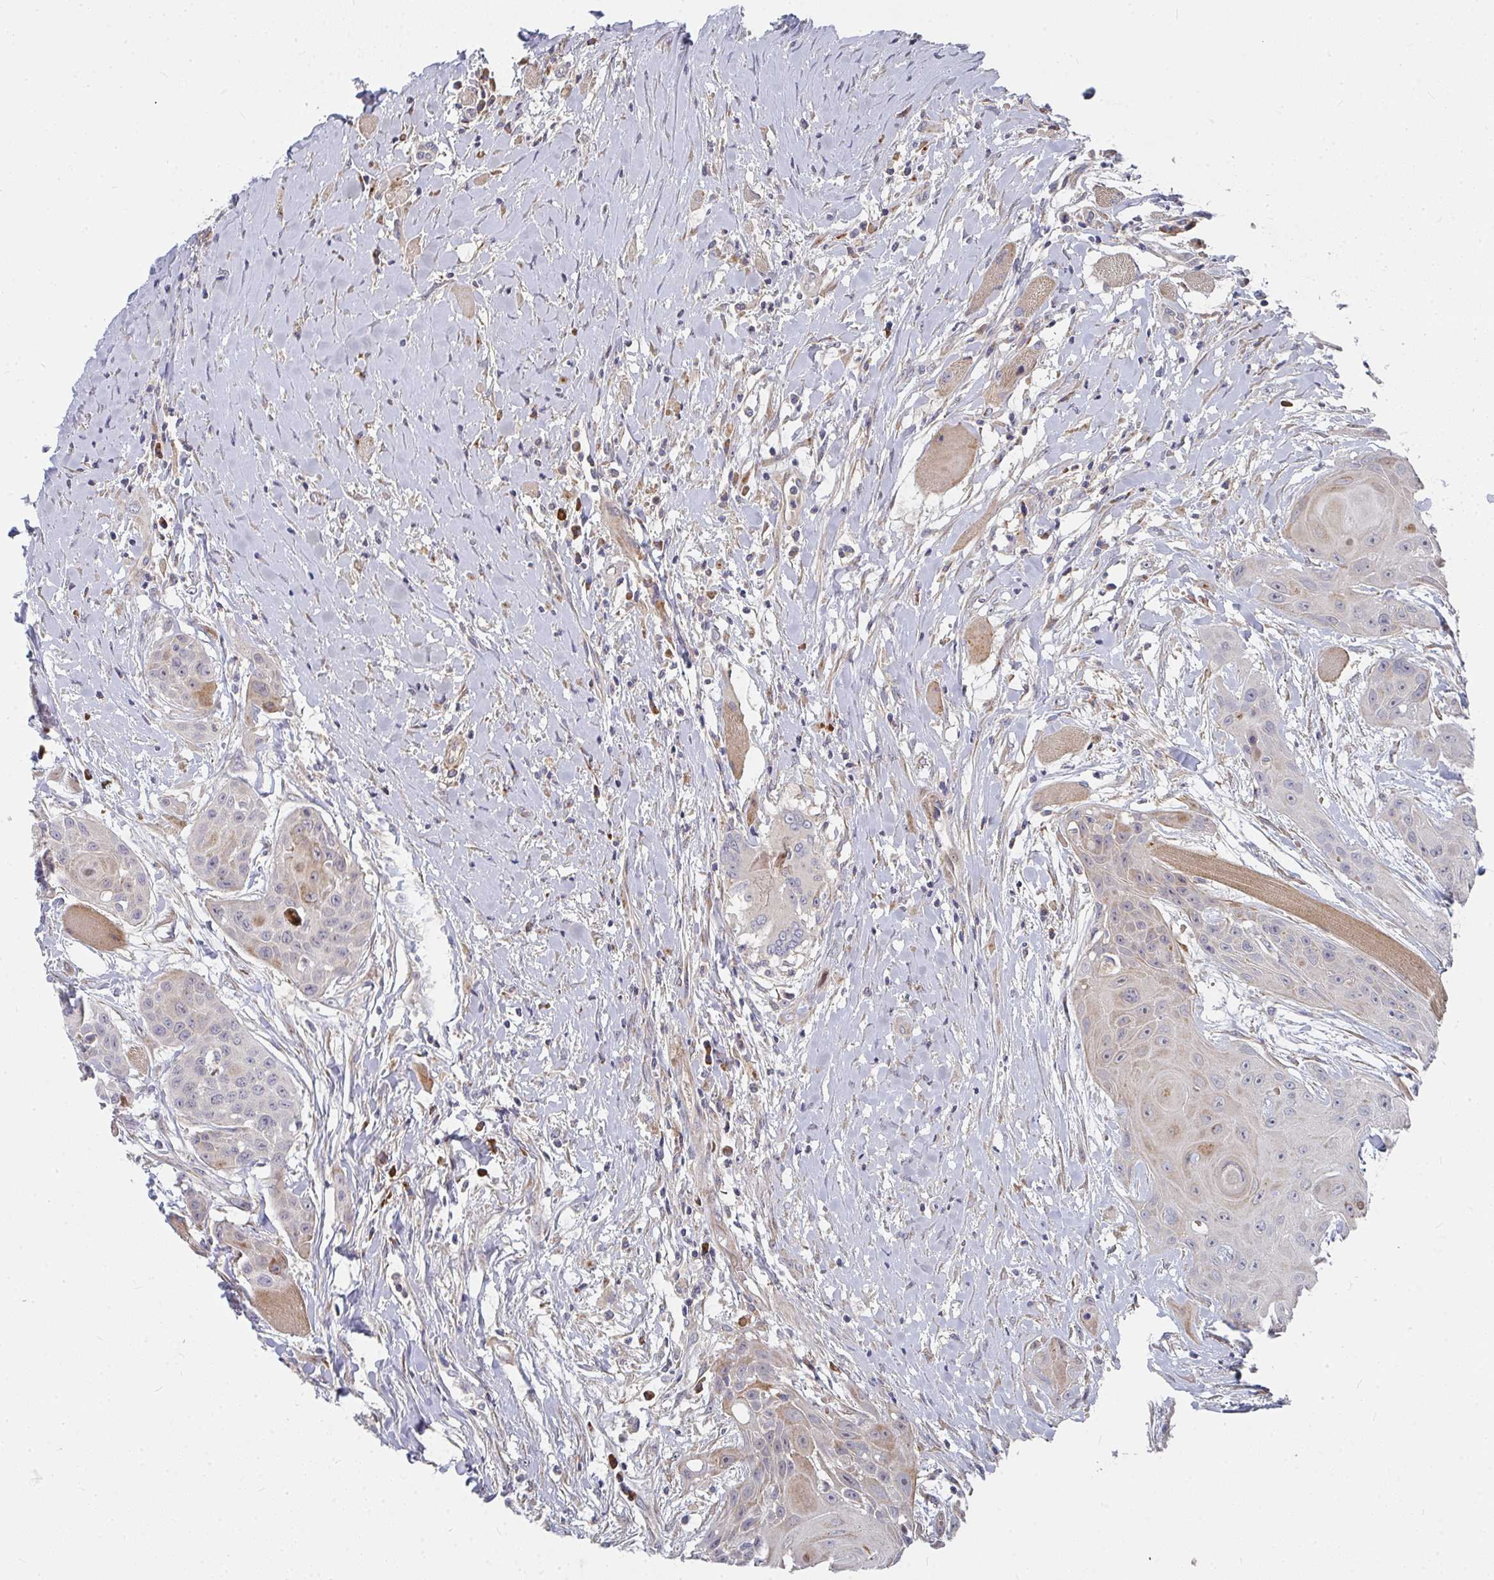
{"staining": {"intensity": "weak", "quantity": "<25%", "location": "cytoplasmic/membranous"}, "tissue": "head and neck cancer", "cell_type": "Tumor cells", "image_type": "cancer", "snomed": [{"axis": "morphology", "description": "Squamous cell carcinoma, NOS"}, {"axis": "topography", "description": "Head-Neck"}], "caption": "Tumor cells show no significant expression in head and neck cancer (squamous cell carcinoma).", "gene": "RHEBL1", "patient": {"sex": "female", "age": 73}}